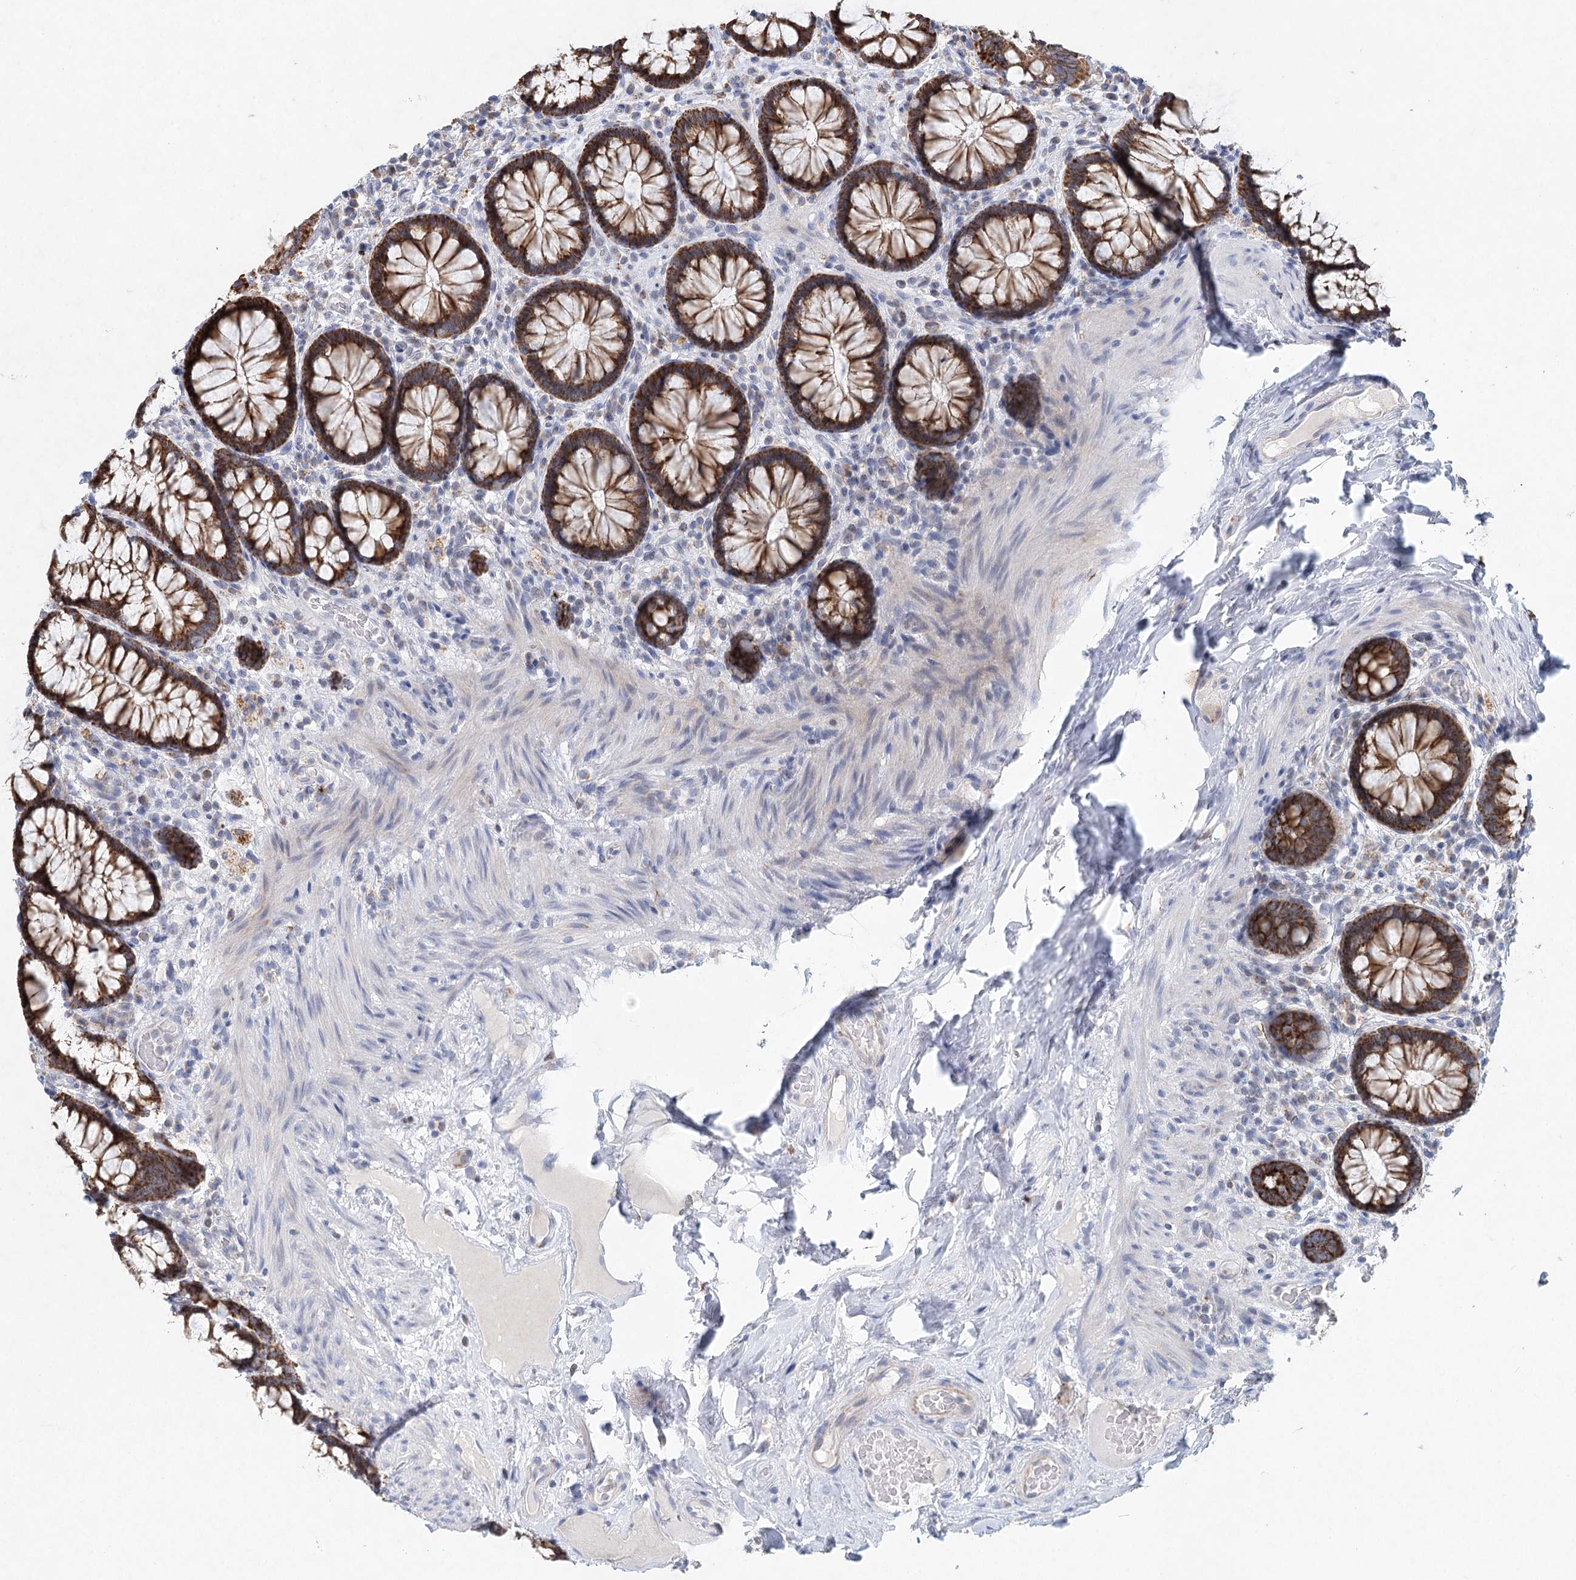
{"staining": {"intensity": "moderate", "quantity": ">75%", "location": "cytoplasmic/membranous"}, "tissue": "rectum", "cell_type": "Glandular cells", "image_type": "normal", "snomed": [{"axis": "morphology", "description": "Normal tissue, NOS"}, {"axis": "topography", "description": "Rectum"}], "caption": "Glandular cells show medium levels of moderate cytoplasmic/membranous expression in about >75% of cells in normal rectum. The staining was performed using DAB (3,3'-diaminobenzidine) to visualize the protein expression in brown, while the nuclei were stained in blue with hematoxylin (Magnification: 20x).", "gene": "XPO6", "patient": {"sex": "male", "age": 83}}